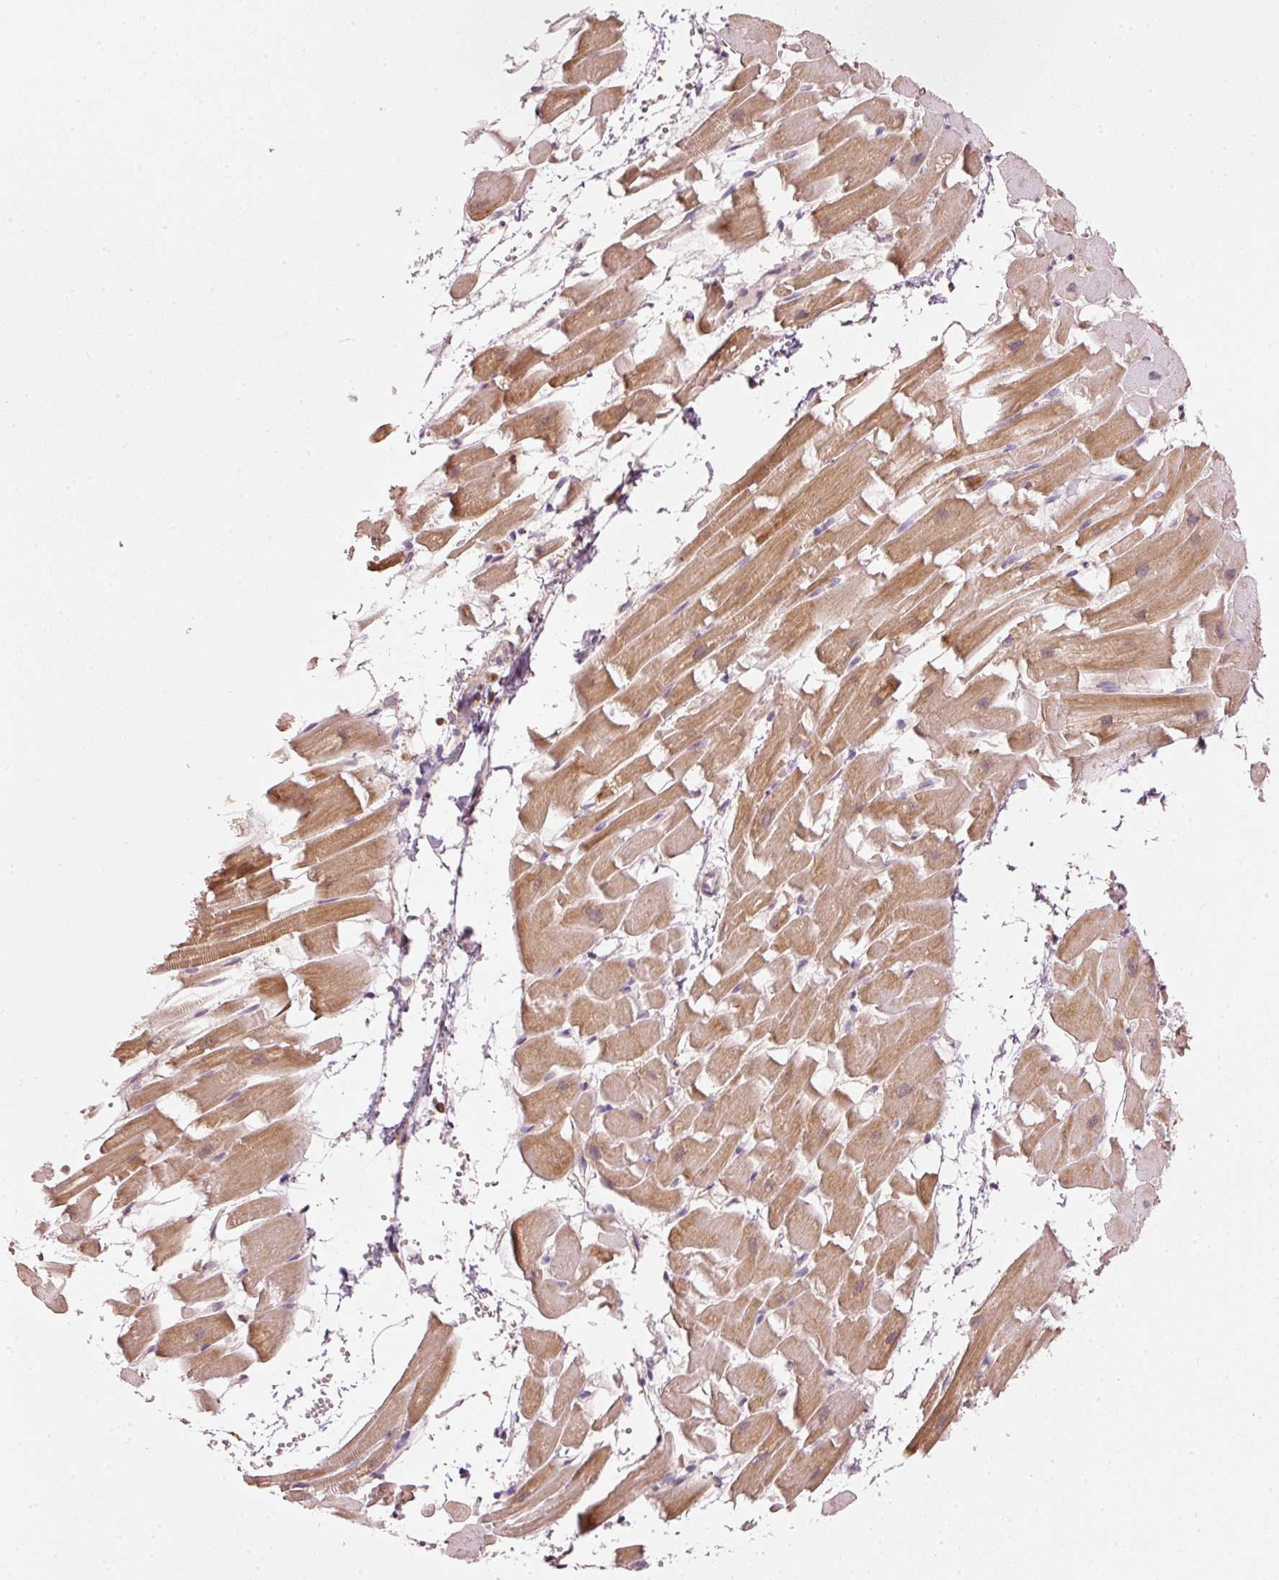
{"staining": {"intensity": "moderate", "quantity": ">75%", "location": "cytoplasmic/membranous"}, "tissue": "heart muscle", "cell_type": "Cardiomyocytes", "image_type": "normal", "snomed": [{"axis": "morphology", "description": "Normal tissue, NOS"}, {"axis": "topography", "description": "Heart"}], "caption": "A brown stain shows moderate cytoplasmic/membranous staining of a protein in cardiomyocytes of normal human heart muscle. (DAB (3,3'-diaminobenzidine) IHC with brightfield microscopy, high magnification).", "gene": "MTHFD1L", "patient": {"sex": "male", "age": 37}}